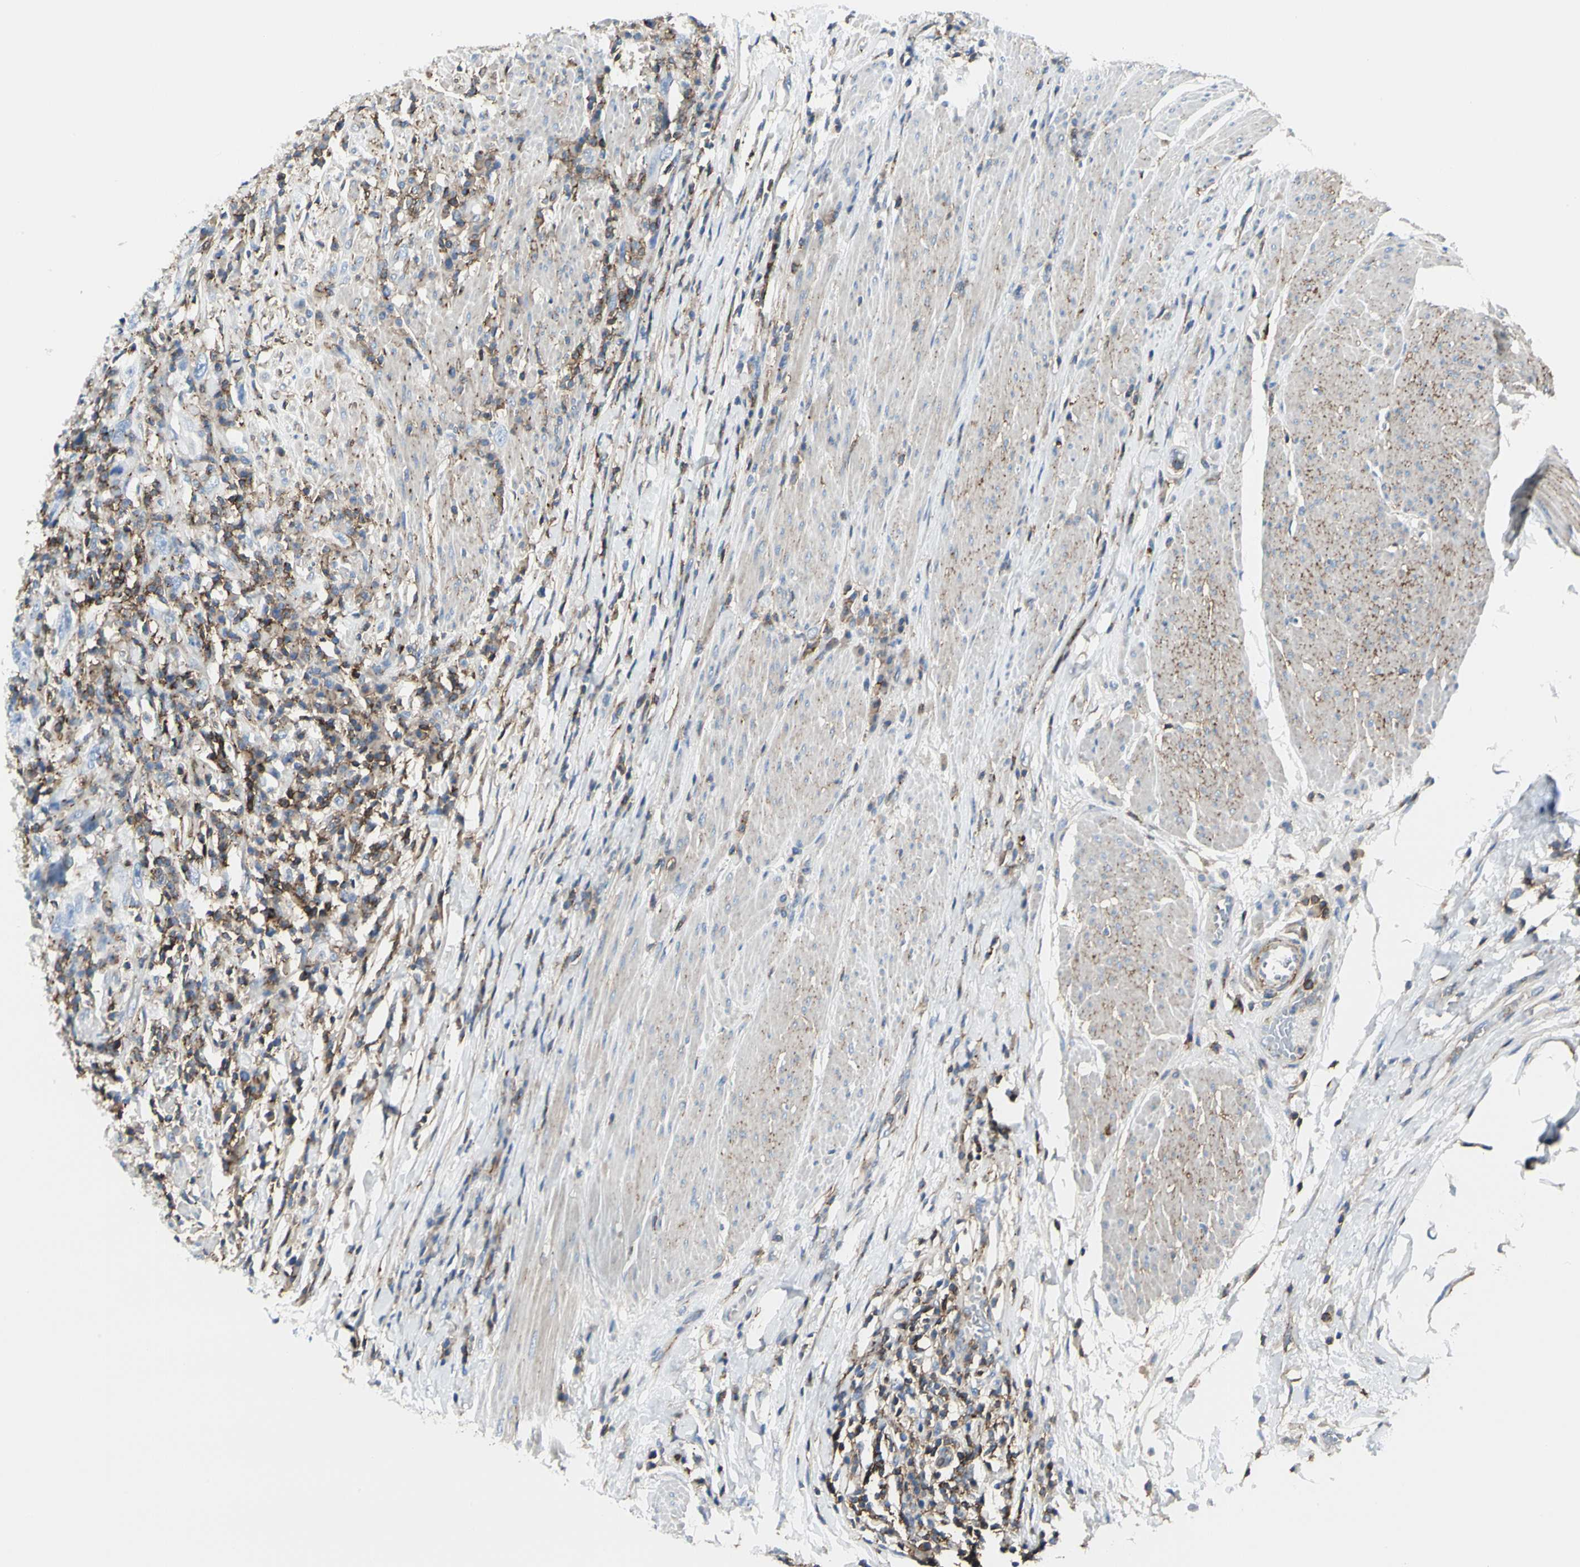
{"staining": {"intensity": "negative", "quantity": "none", "location": "none"}, "tissue": "urothelial cancer", "cell_type": "Tumor cells", "image_type": "cancer", "snomed": [{"axis": "morphology", "description": "Urothelial carcinoma, High grade"}, {"axis": "topography", "description": "Urinary bladder"}], "caption": "Protein analysis of urothelial carcinoma (high-grade) displays no significant positivity in tumor cells.", "gene": "CLEC2B", "patient": {"sex": "male", "age": 61}}